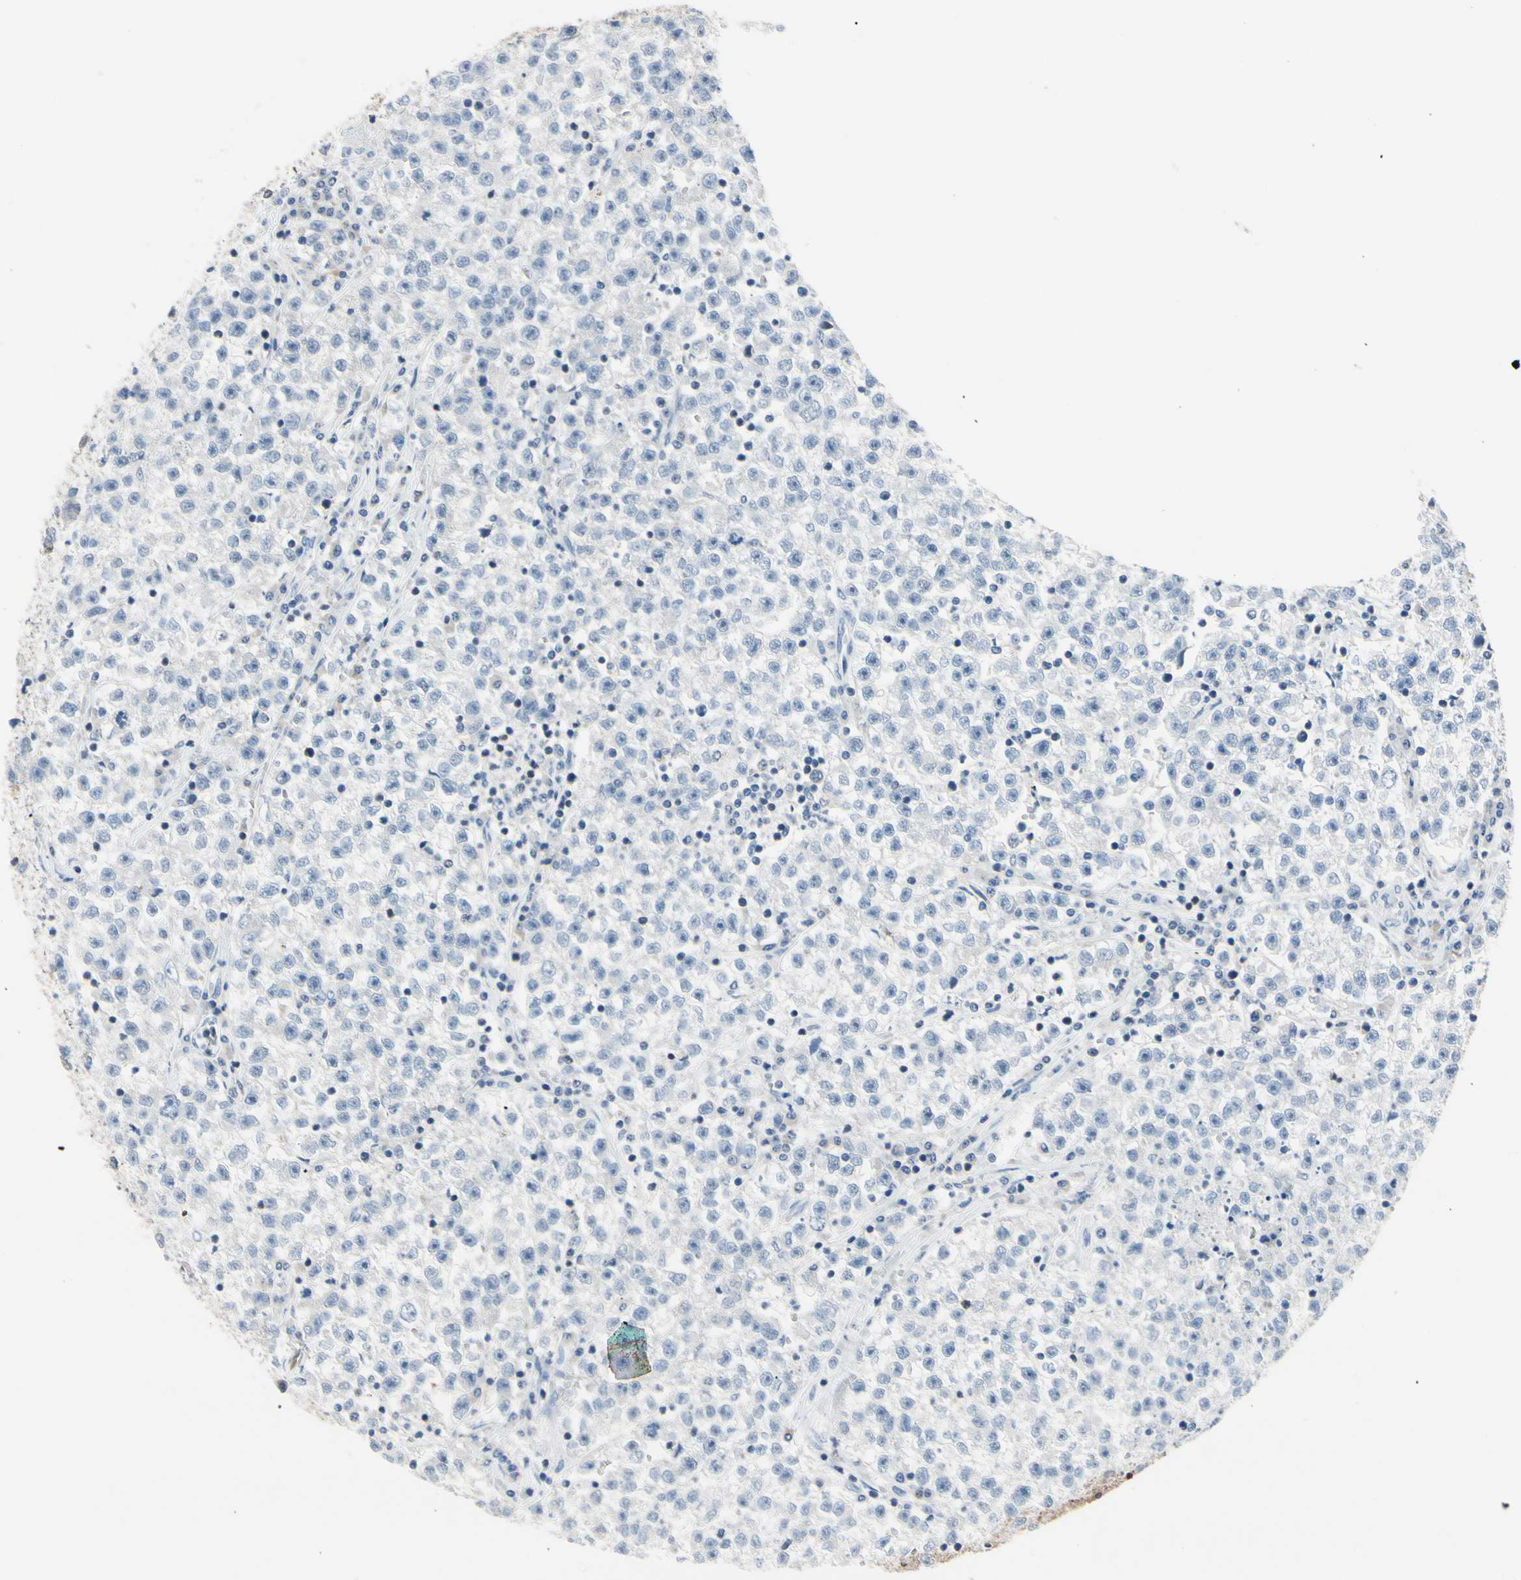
{"staining": {"intensity": "negative", "quantity": "none", "location": "none"}, "tissue": "testis cancer", "cell_type": "Tumor cells", "image_type": "cancer", "snomed": [{"axis": "morphology", "description": "Seminoma, NOS"}, {"axis": "topography", "description": "Testis"}], "caption": "Image shows no protein staining in tumor cells of testis cancer tissue. (DAB IHC, high magnification).", "gene": "NFATC2", "patient": {"sex": "male", "age": 22}}